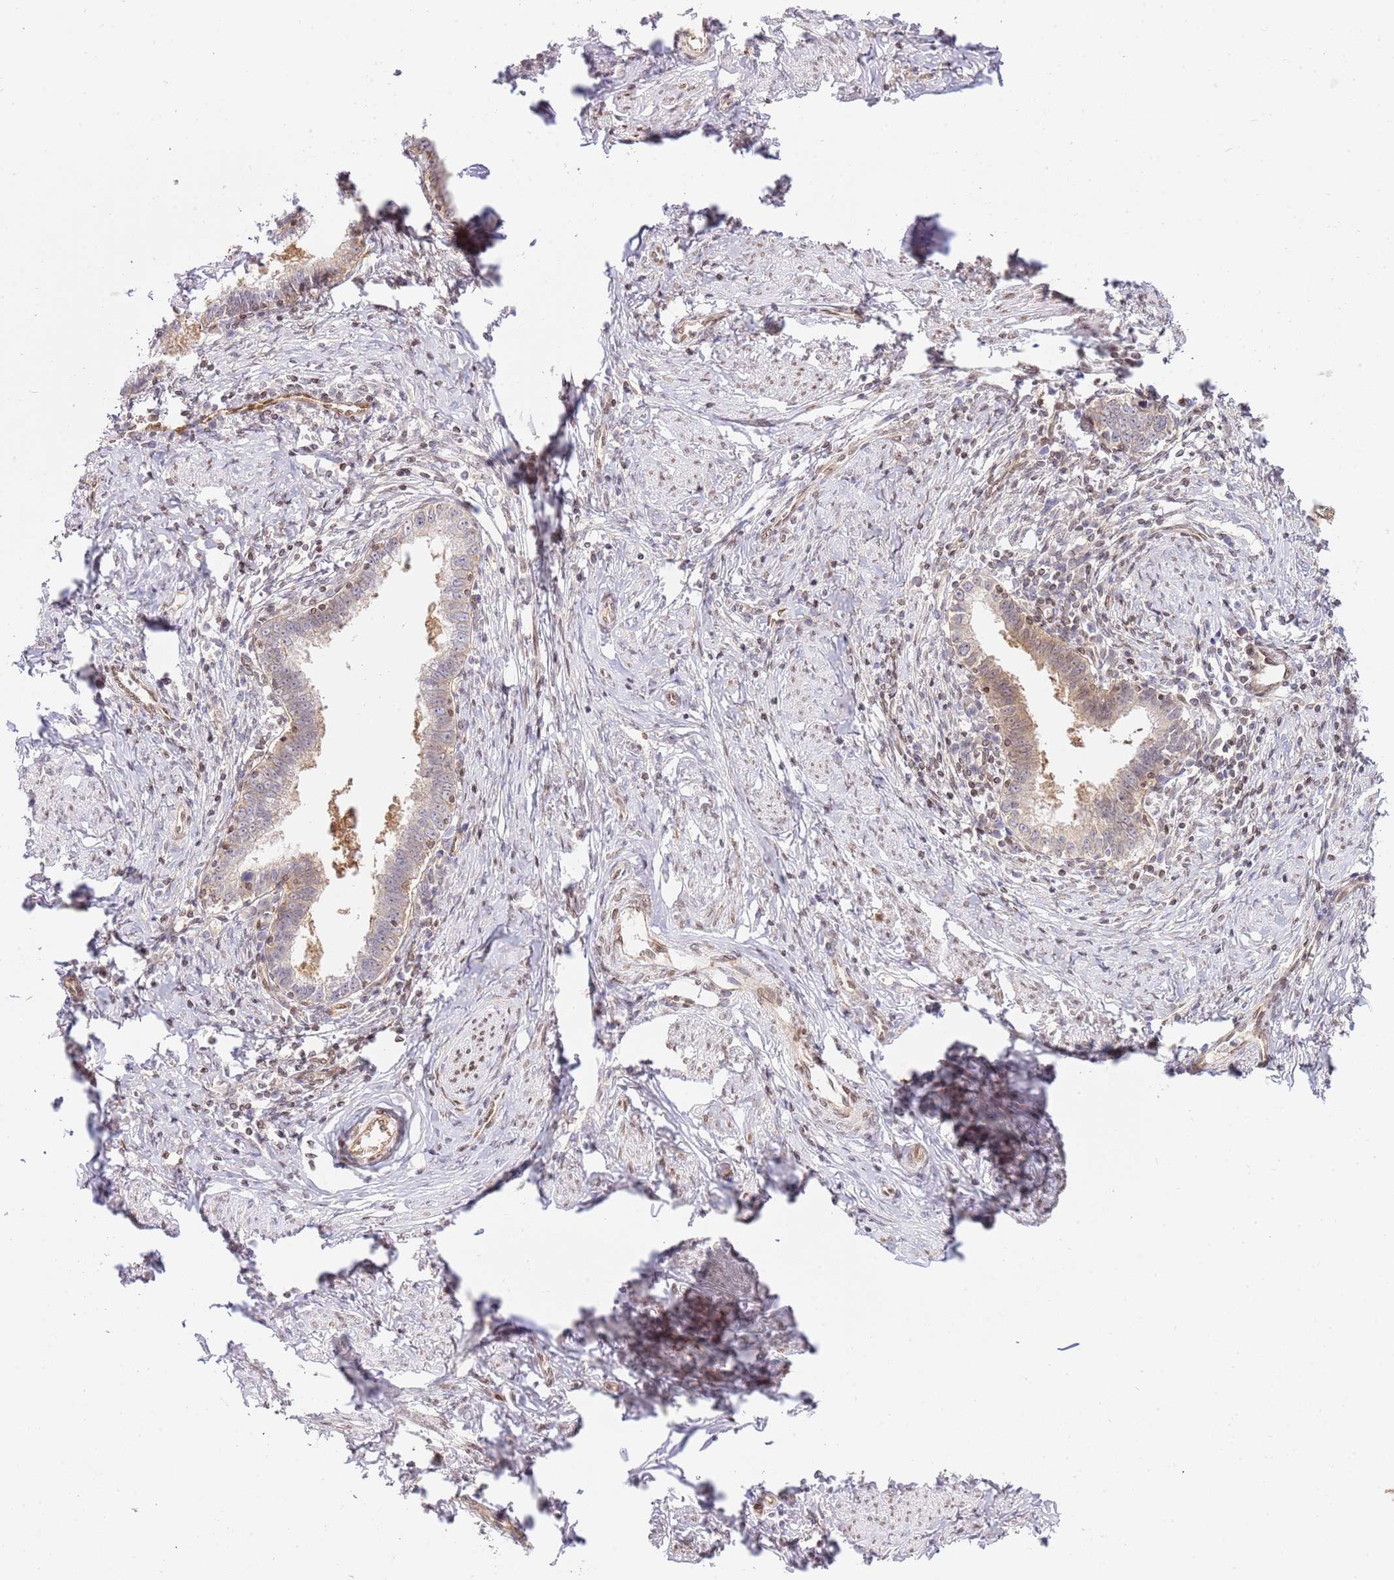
{"staining": {"intensity": "weak", "quantity": "<25%", "location": "cytoplasmic/membranous"}, "tissue": "cervical cancer", "cell_type": "Tumor cells", "image_type": "cancer", "snomed": [{"axis": "morphology", "description": "Adenocarcinoma, NOS"}, {"axis": "topography", "description": "Cervix"}], "caption": "An image of cervical cancer (adenocarcinoma) stained for a protein exhibits no brown staining in tumor cells.", "gene": "TRIM37", "patient": {"sex": "female", "age": 36}}